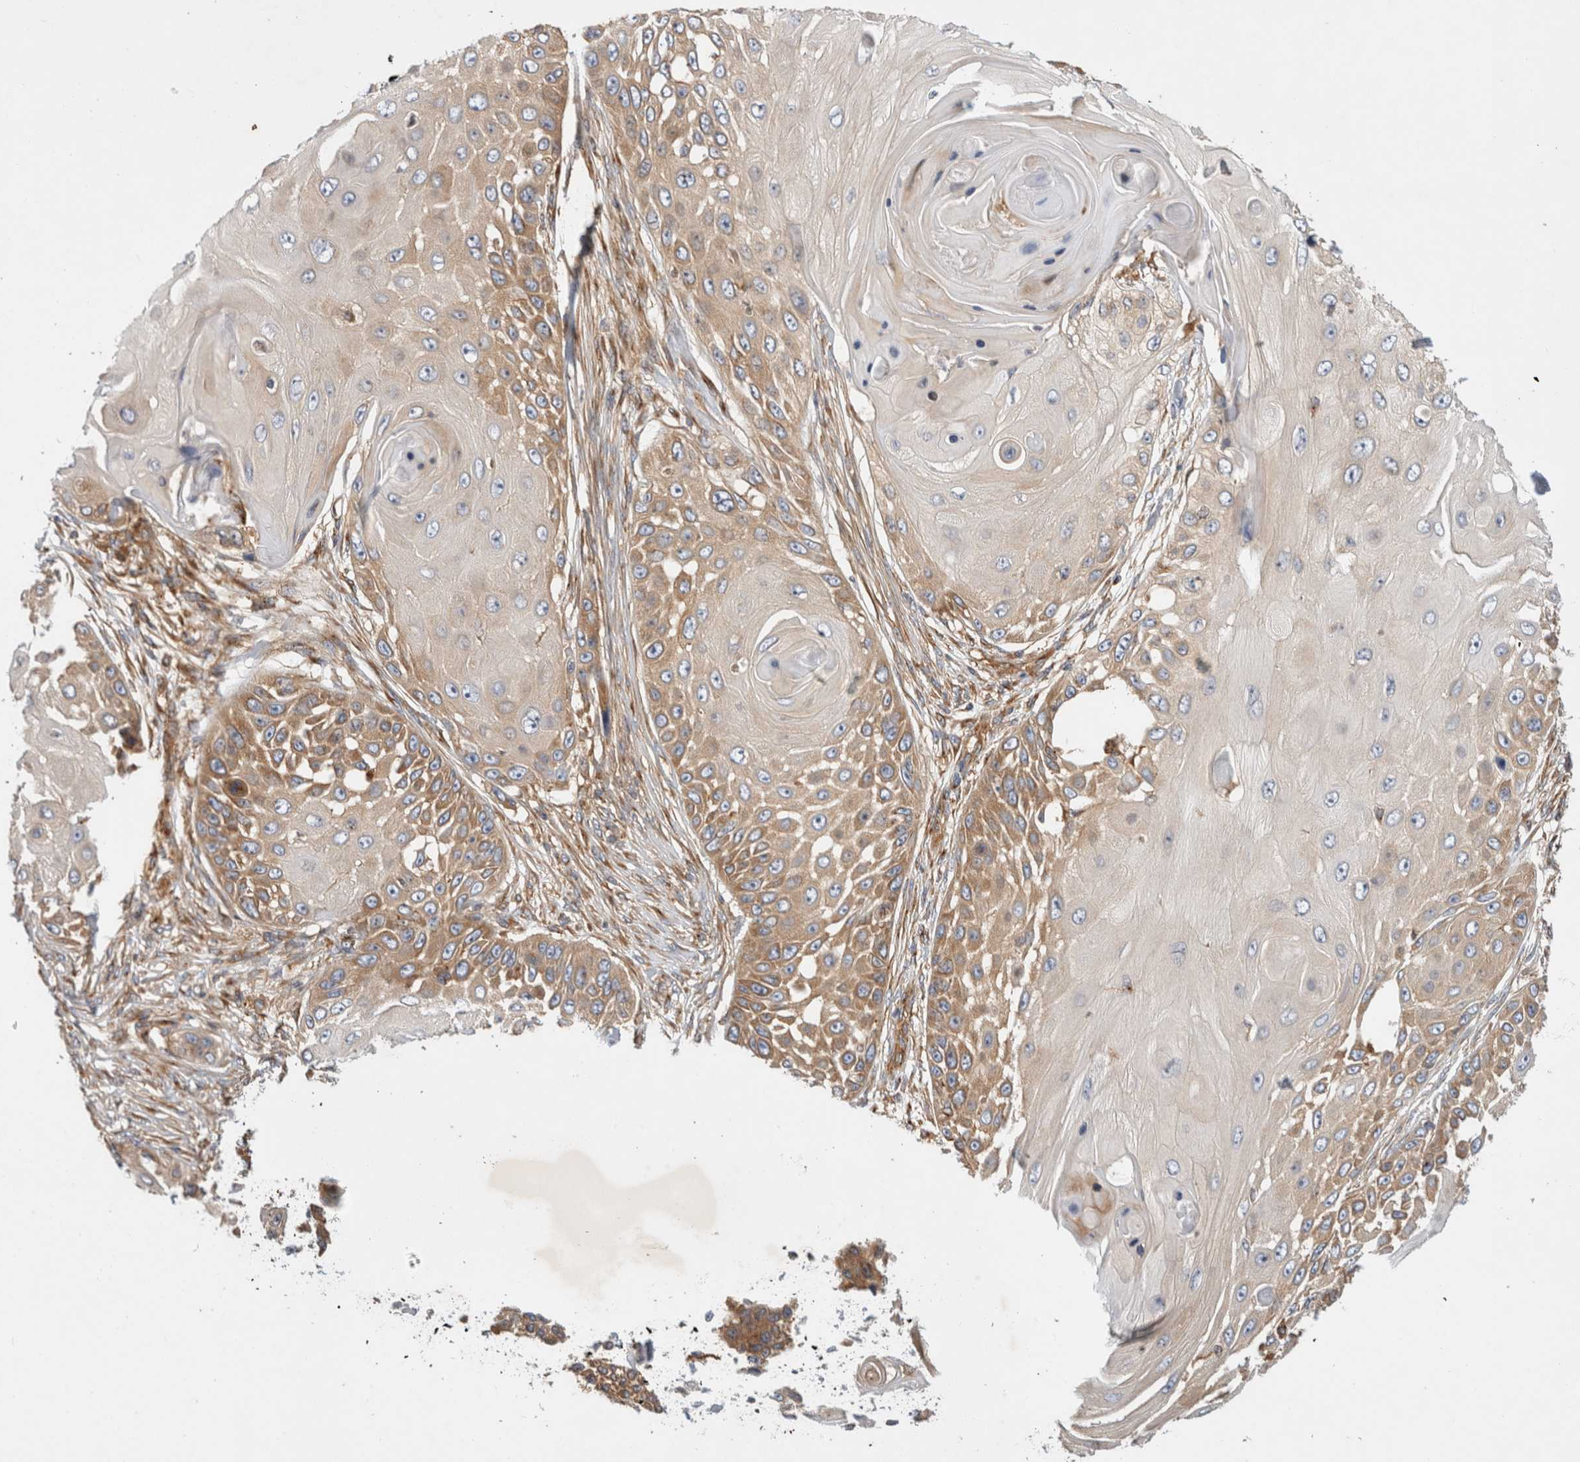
{"staining": {"intensity": "moderate", "quantity": "25%-75%", "location": "cytoplasmic/membranous"}, "tissue": "skin cancer", "cell_type": "Tumor cells", "image_type": "cancer", "snomed": [{"axis": "morphology", "description": "Squamous cell carcinoma, NOS"}, {"axis": "topography", "description": "Skin"}], "caption": "Protein staining displays moderate cytoplasmic/membranous positivity in about 25%-75% of tumor cells in skin cancer (squamous cell carcinoma). The staining is performed using DAB (3,3'-diaminobenzidine) brown chromogen to label protein expression. The nuclei are counter-stained blue using hematoxylin.", "gene": "GPR150", "patient": {"sex": "female", "age": 44}}